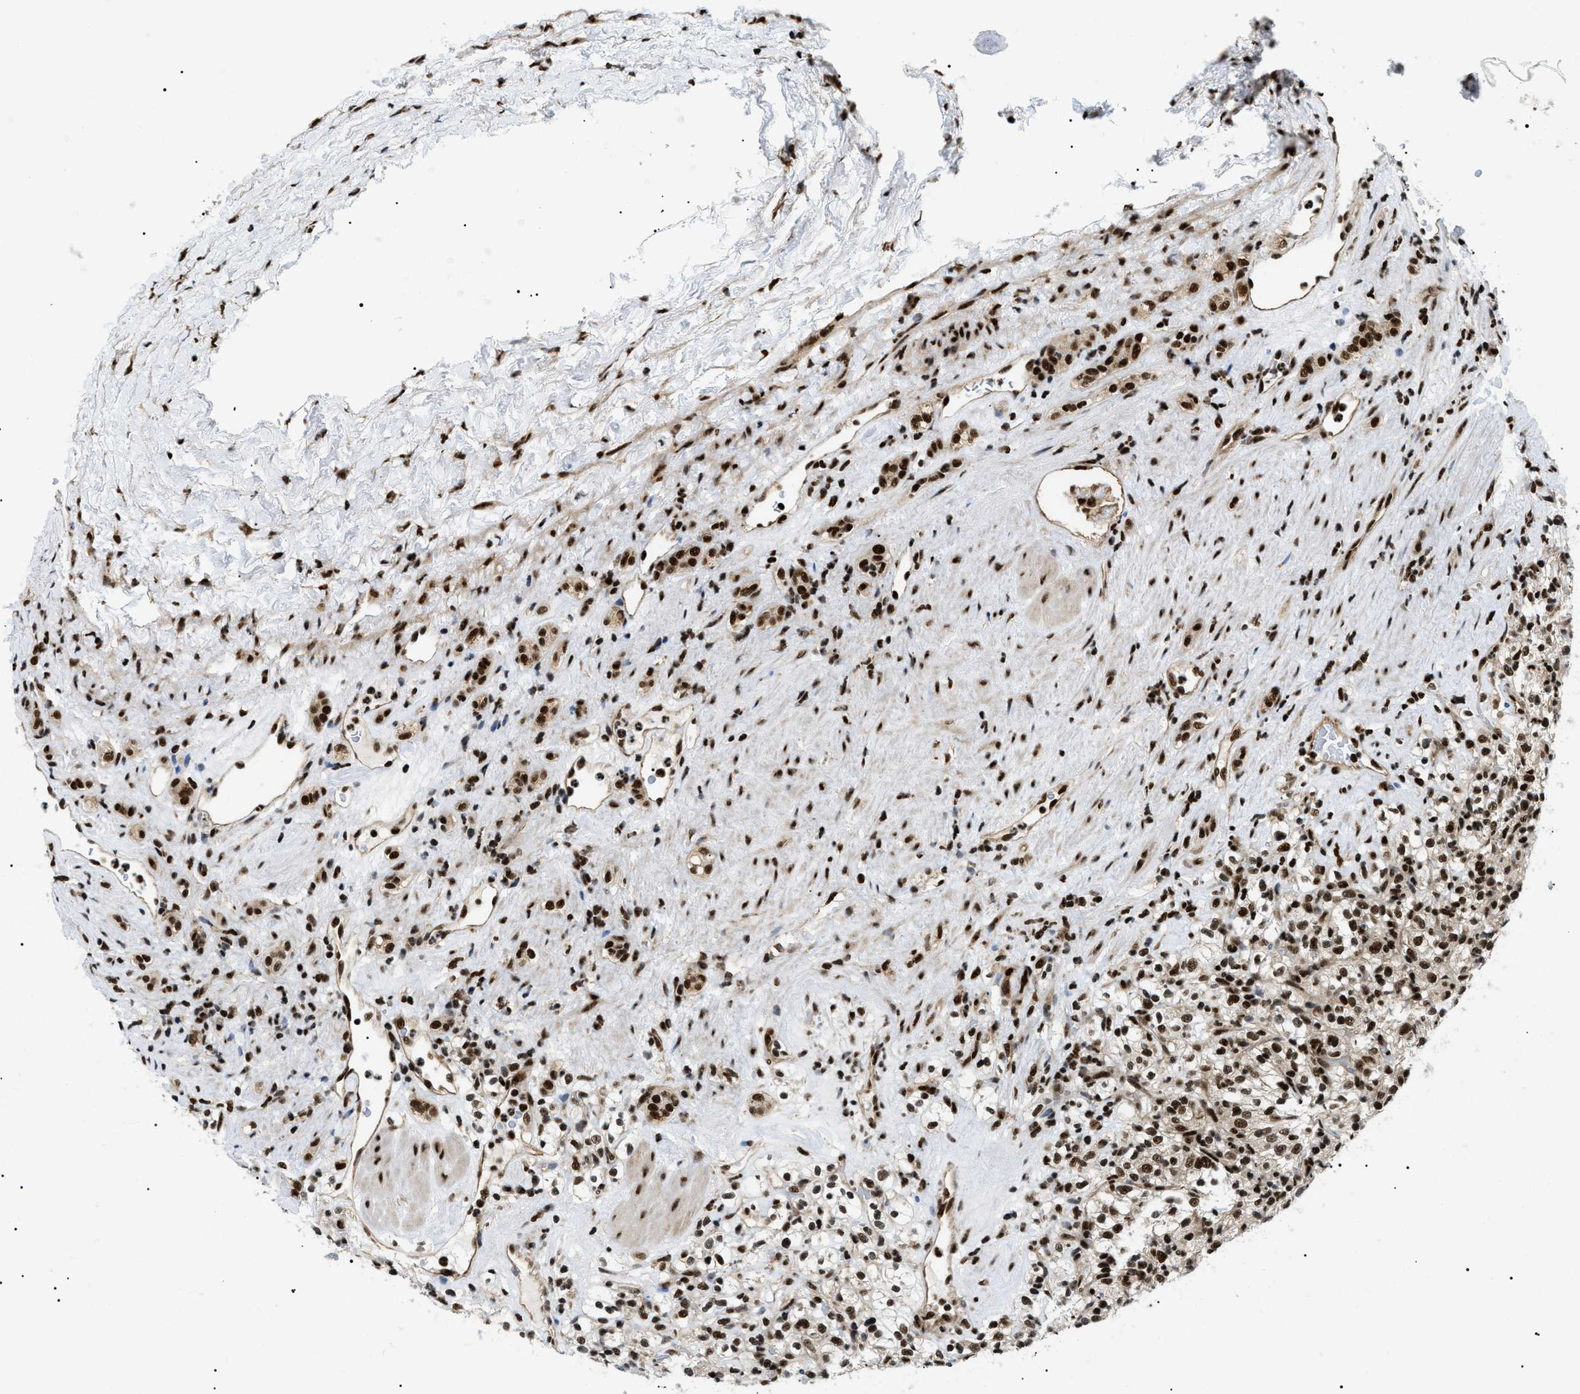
{"staining": {"intensity": "strong", "quantity": ">75%", "location": "nuclear"}, "tissue": "renal cancer", "cell_type": "Tumor cells", "image_type": "cancer", "snomed": [{"axis": "morphology", "description": "Normal tissue, NOS"}, {"axis": "morphology", "description": "Adenocarcinoma, NOS"}, {"axis": "topography", "description": "Kidney"}], "caption": "This image exhibits renal cancer (adenocarcinoma) stained with immunohistochemistry (IHC) to label a protein in brown. The nuclear of tumor cells show strong positivity for the protein. Nuclei are counter-stained blue.", "gene": "CWC25", "patient": {"sex": "female", "age": 72}}